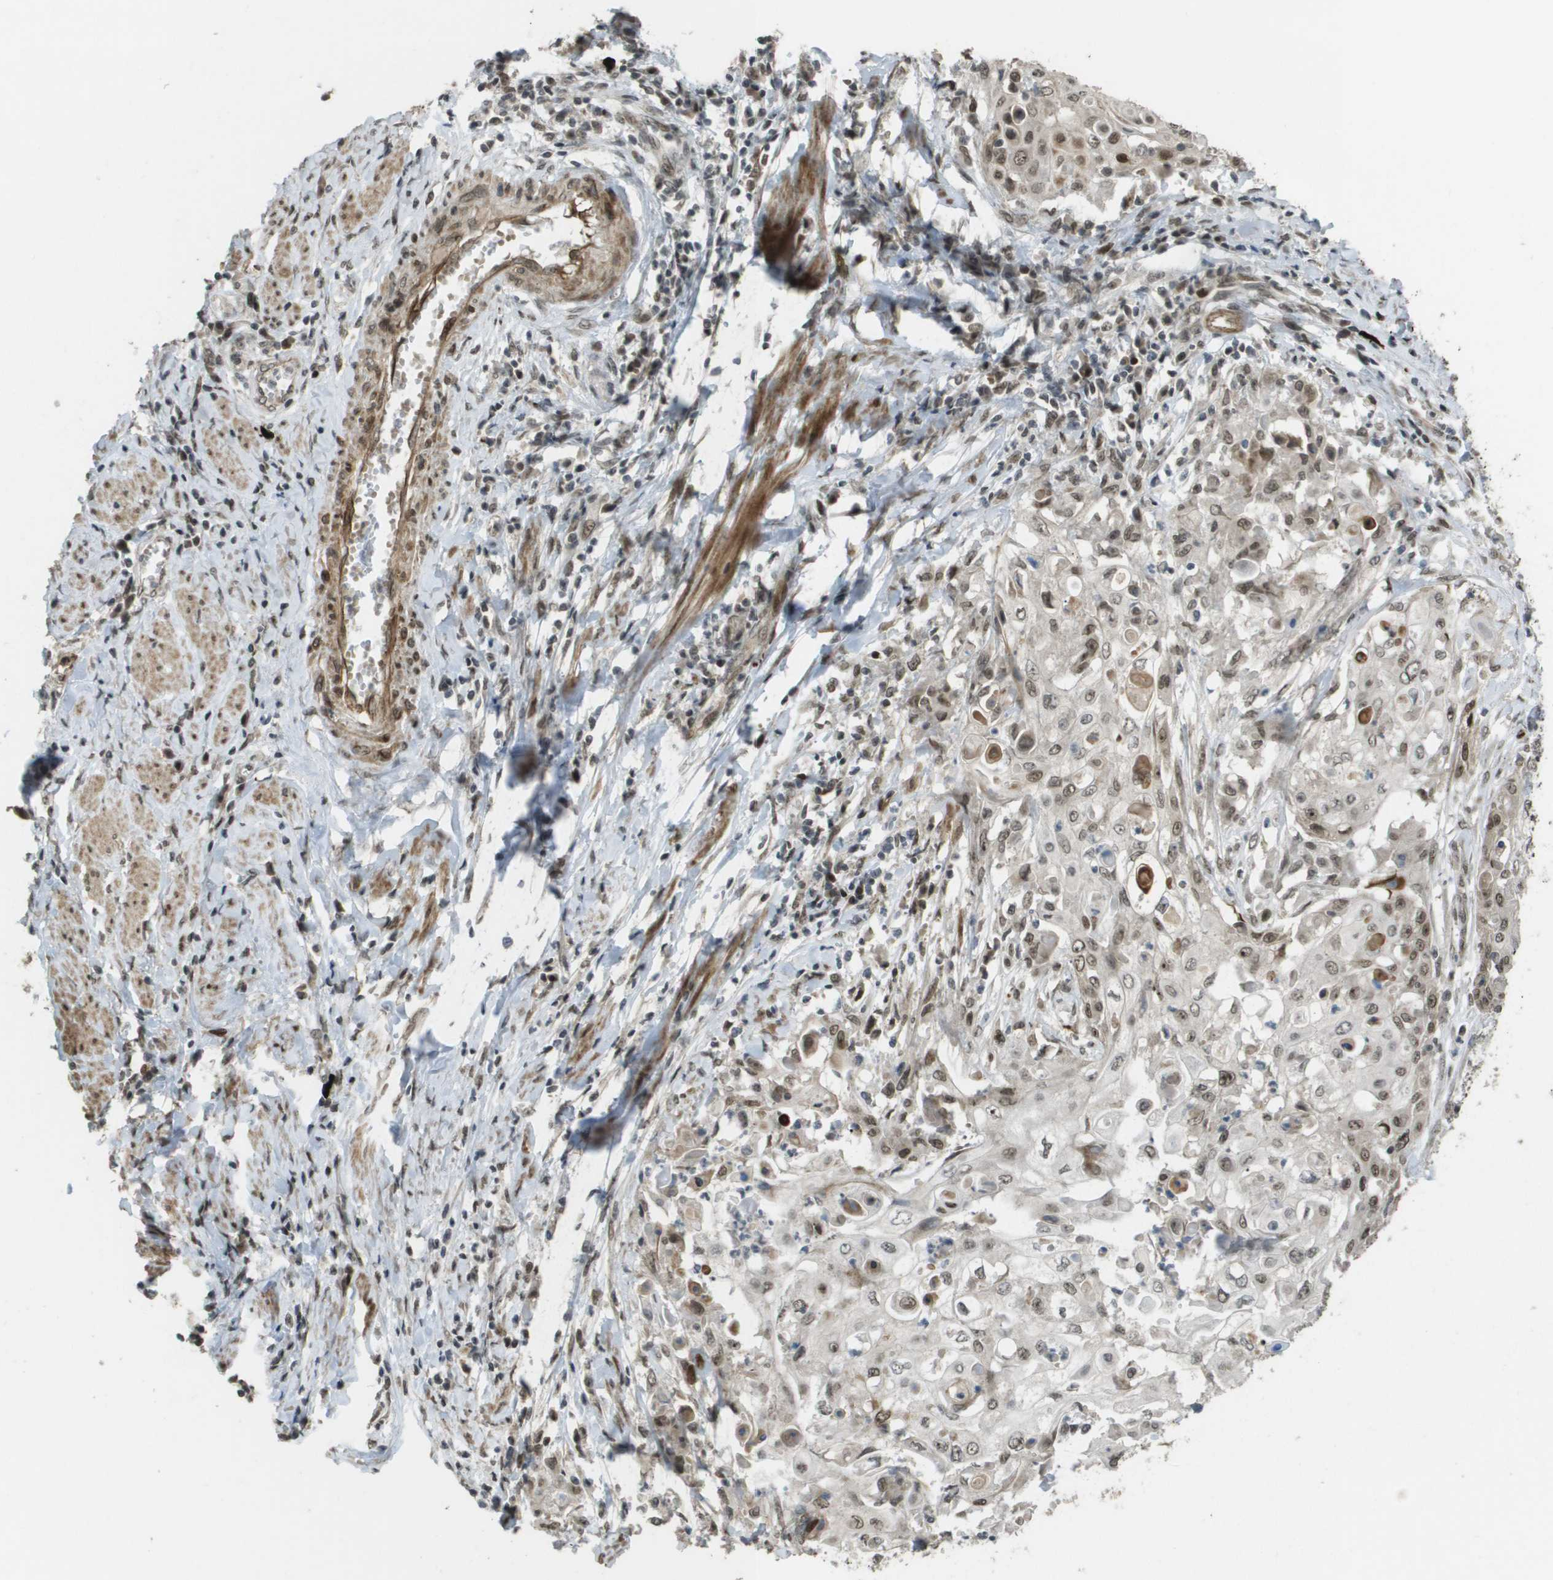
{"staining": {"intensity": "weak", "quantity": ">75%", "location": "nuclear"}, "tissue": "cervical cancer", "cell_type": "Tumor cells", "image_type": "cancer", "snomed": [{"axis": "morphology", "description": "Squamous cell carcinoma, NOS"}, {"axis": "topography", "description": "Cervix"}], "caption": "Immunohistochemistry (IHC) histopathology image of neoplastic tissue: human cervical cancer stained using immunohistochemistry (IHC) shows low levels of weak protein expression localized specifically in the nuclear of tumor cells, appearing as a nuclear brown color.", "gene": "KAT5", "patient": {"sex": "female", "age": 39}}